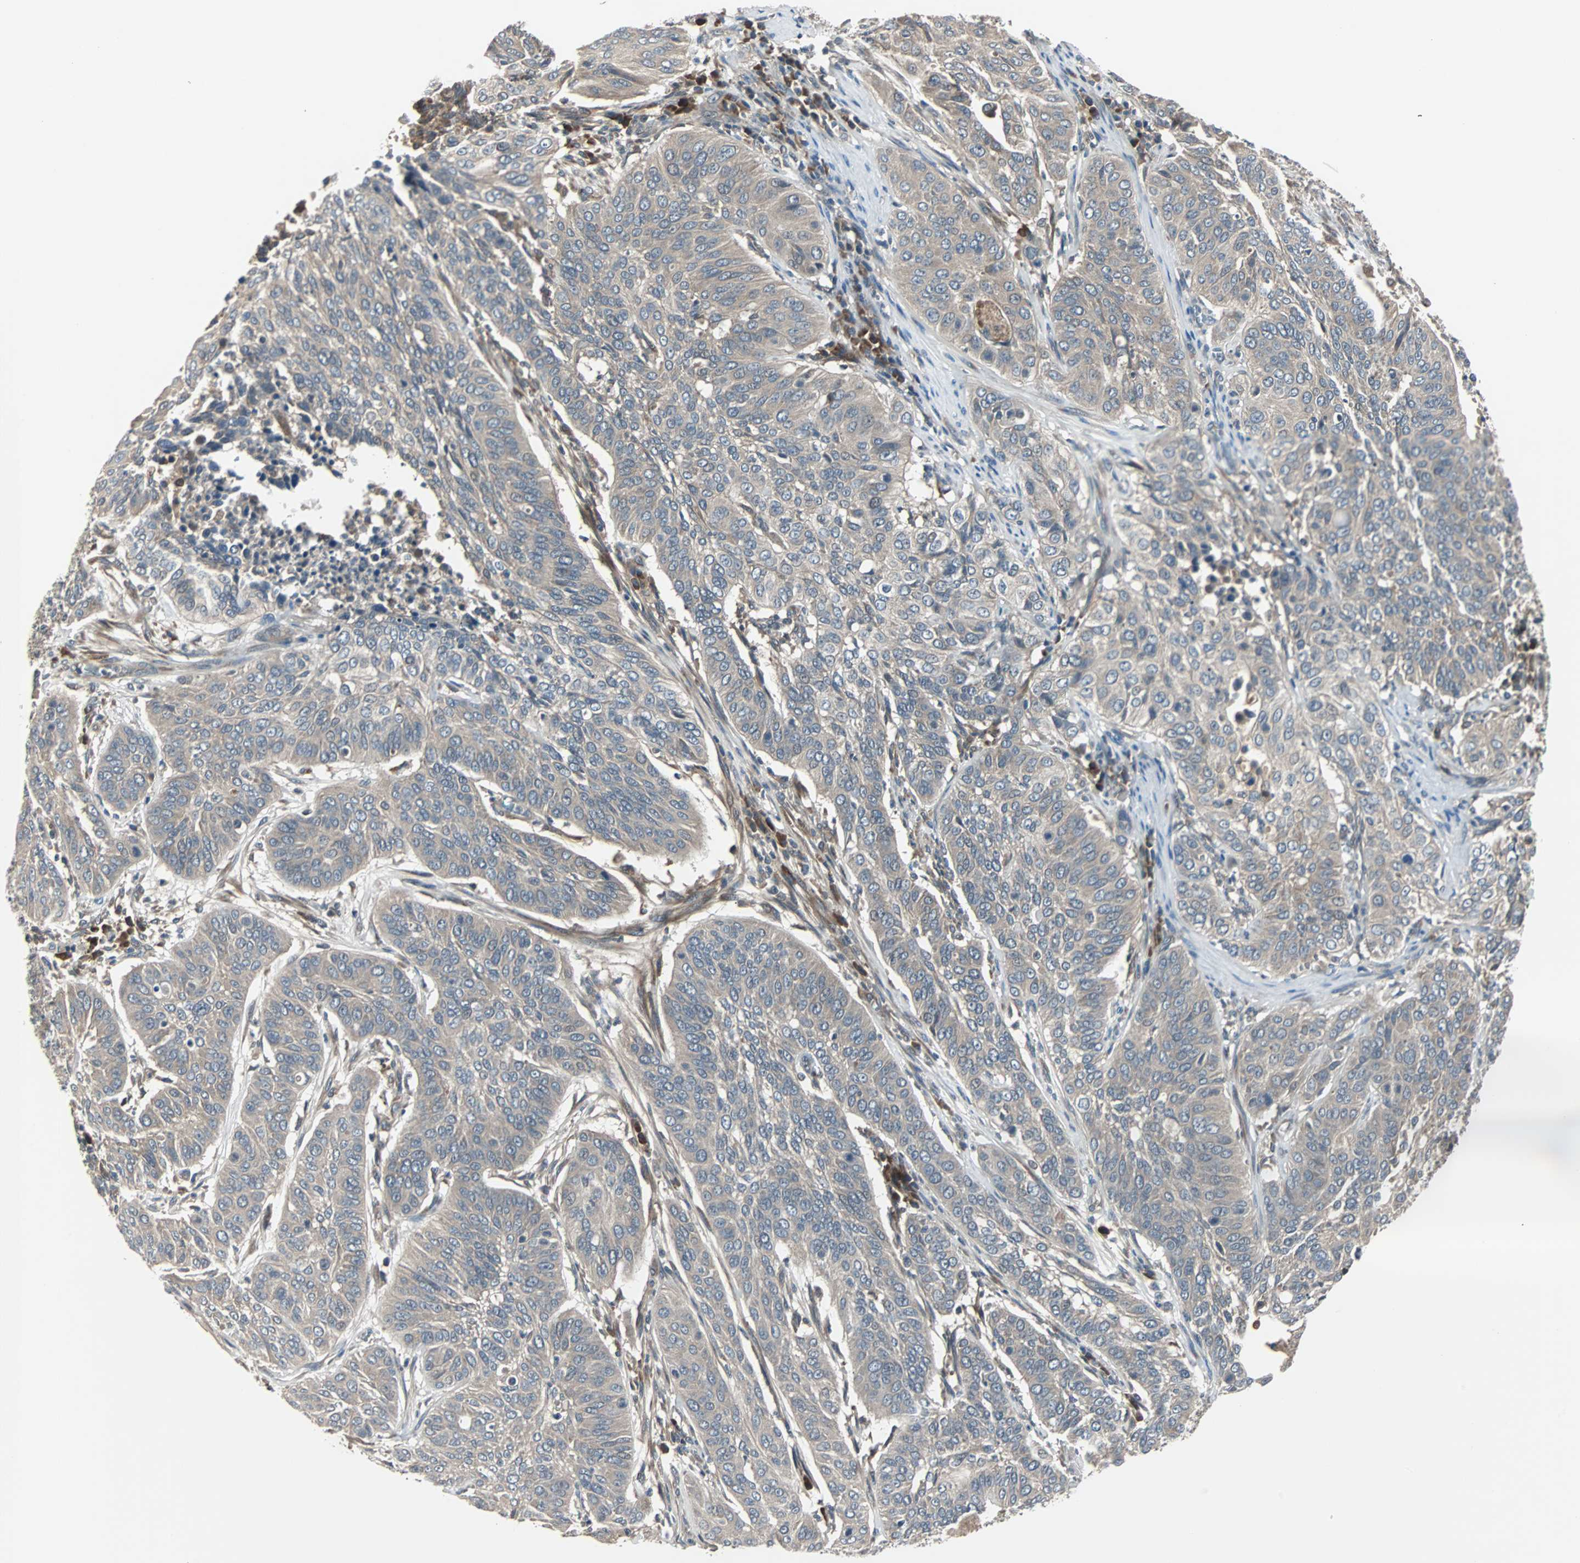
{"staining": {"intensity": "weak", "quantity": ">75%", "location": "cytoplasmic/membranous"}, "tissue": "cervical cancer", "cell_type": "Tumor cells", "image_type": "cancer", "snomed": [{"axis": "morphology", "description": "Squamous cell carcinoma, NOS"}, {"axis": "topography", "description": "Cervix"}], "caption": "Immunohistochemistry (IHC) of cervical cancer (squamous cell carcinoma) exhibits low levels of weak cytoplasmic/membranous expression in approximately >75% of tumor cells.", "gene": "ARF1", "patient": {"sex": "female", "age": 39}}